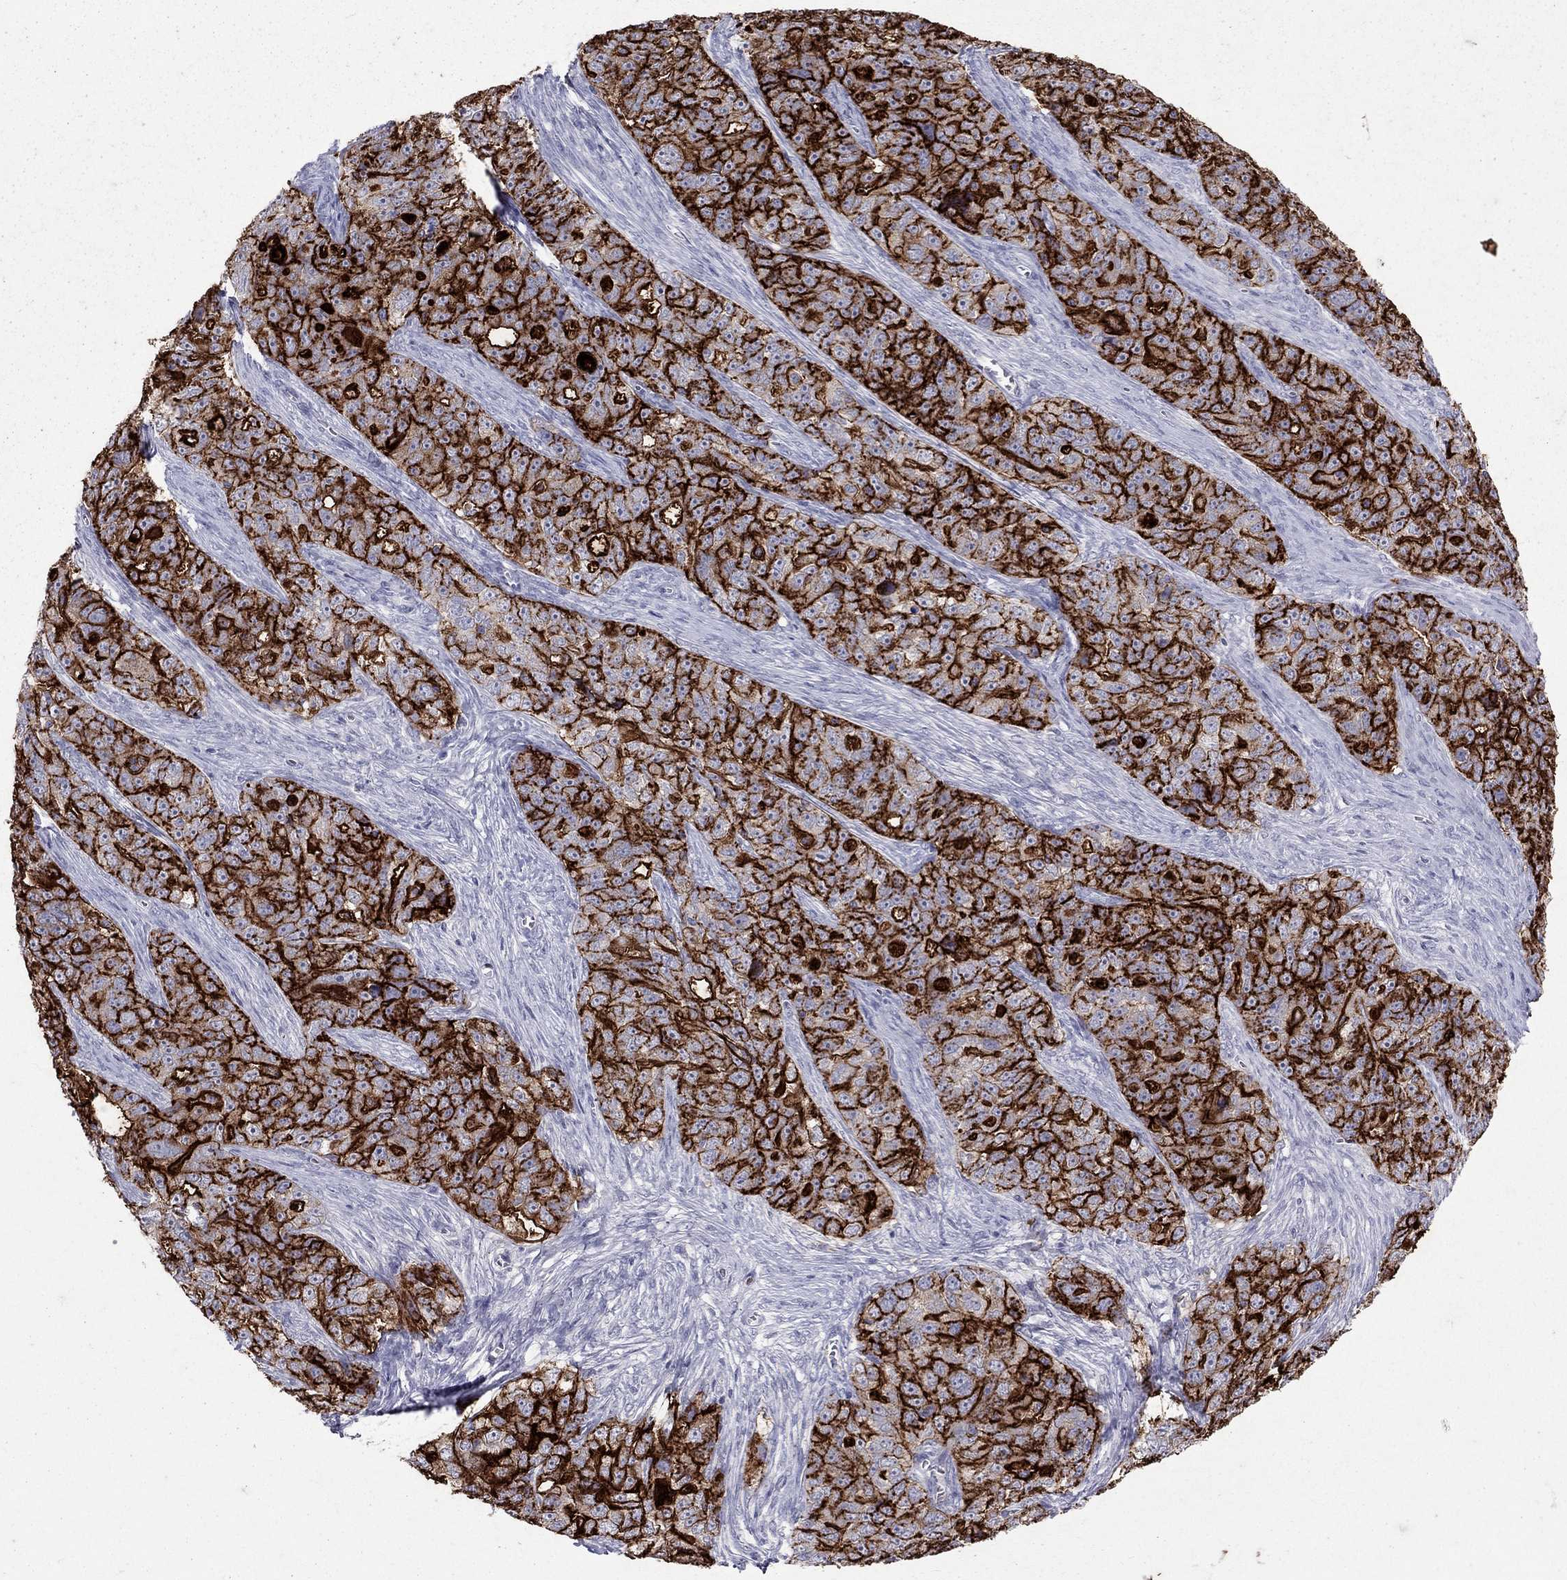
{"staining": {"intensity": "strong", "quantity": ">75%", "location": "cytoplasmic/membranous"}, "tissue": "ovarian cancer", "cell_type": "Tumor cells", "image_type": "cancer", "snomed": [{"axis": "morphology", "description": "Cystadenocarcinoma, serous, NOS"}, {"axis": "topography", "description": "Ovary"}], "caption": "Immunohistochemistry staining of ovarian serous cystadenocarcinoma, which shows high levels of strong cytoplasmic/membranous expression in approximately >75% of tumor cells indicating strong cytoplasmic/membranous protein staining. The staining was performed using DAB (brown) for protein detection and nuclei were counterstained in hematoxylin (blue).", "gene": "MUC16", "patient": {"sex": "female", "age": 51}}